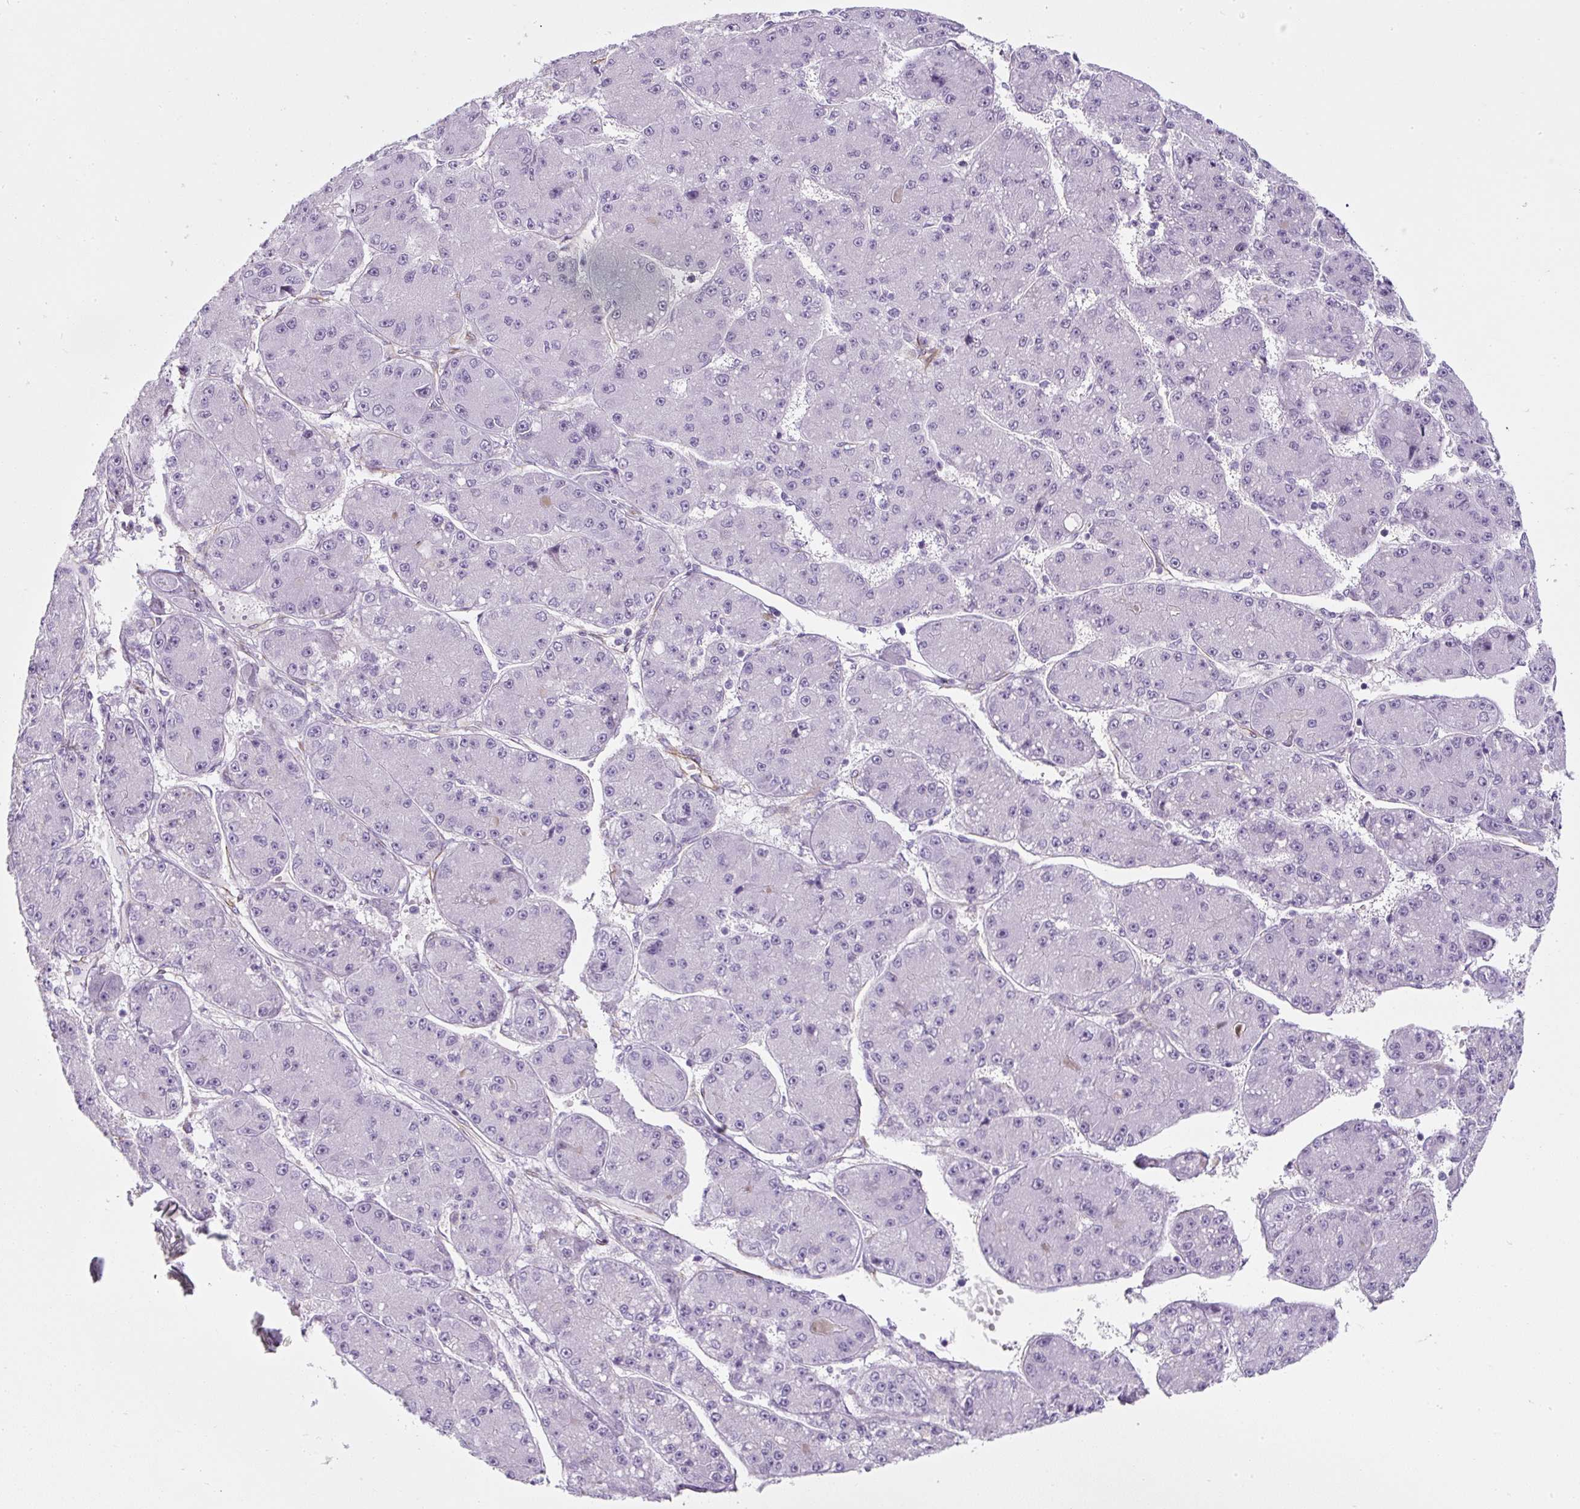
{"staining": {"intensity": "negative", "quantity": "none", "location": "none"}, "tissue": "liver cancer", "cell_type": "Tumor cells", "image_type": "cancer", "snomed": [{"axis": "morphology", "description": "Carcinoma, Hepatocellular, NOS"}, {"axis": "topography", "description": "Liver"}], "caption": "Protein analysis of liver hepatocellular carcinoma exhibits no significant staining in tumor cells.", "gene": "CAVIN3", "patient": {"sex": "male", "age": 67}}